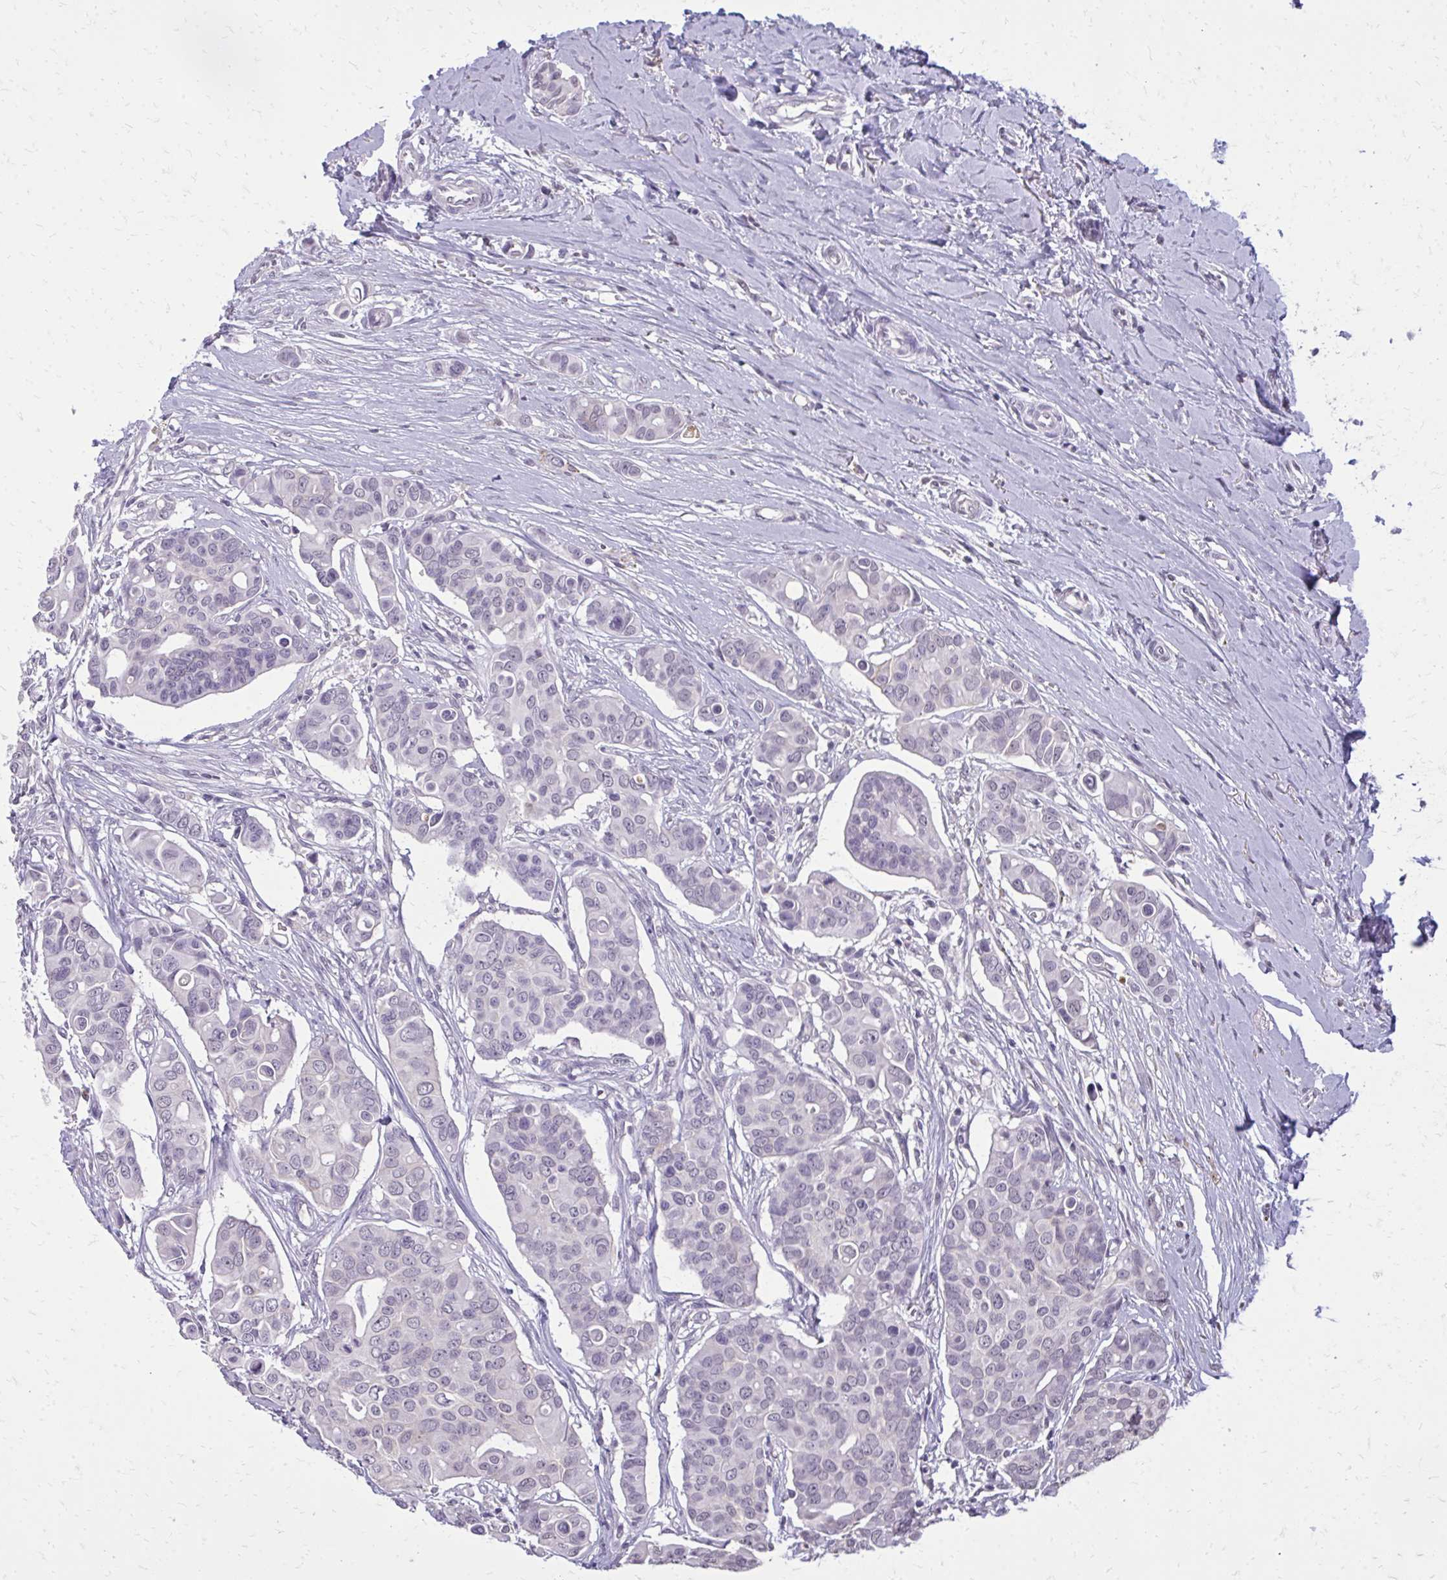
{"staining": {"intensity": "negative", "quantity": "none", "location": "none"}, "tissue": "breast cancer", "cell_type": "Tumor cells", "image_type": "cancer", "snomed": [{"axis": "morphology", "description": "Normal tissue, NOS"}, {"axis": "morphology", "description": "Duct carcinoma"}, {"axis": "topography", "description": "Skin"}, {"axis": "topography", "description": "Breast"}], "caption": "Photomicrograph shows no protein staining in tumor cells of breast invasive ductal carcinoma tissue.", "gene": "AKAP5", "patient": {"sex": "female", "age": 54}}